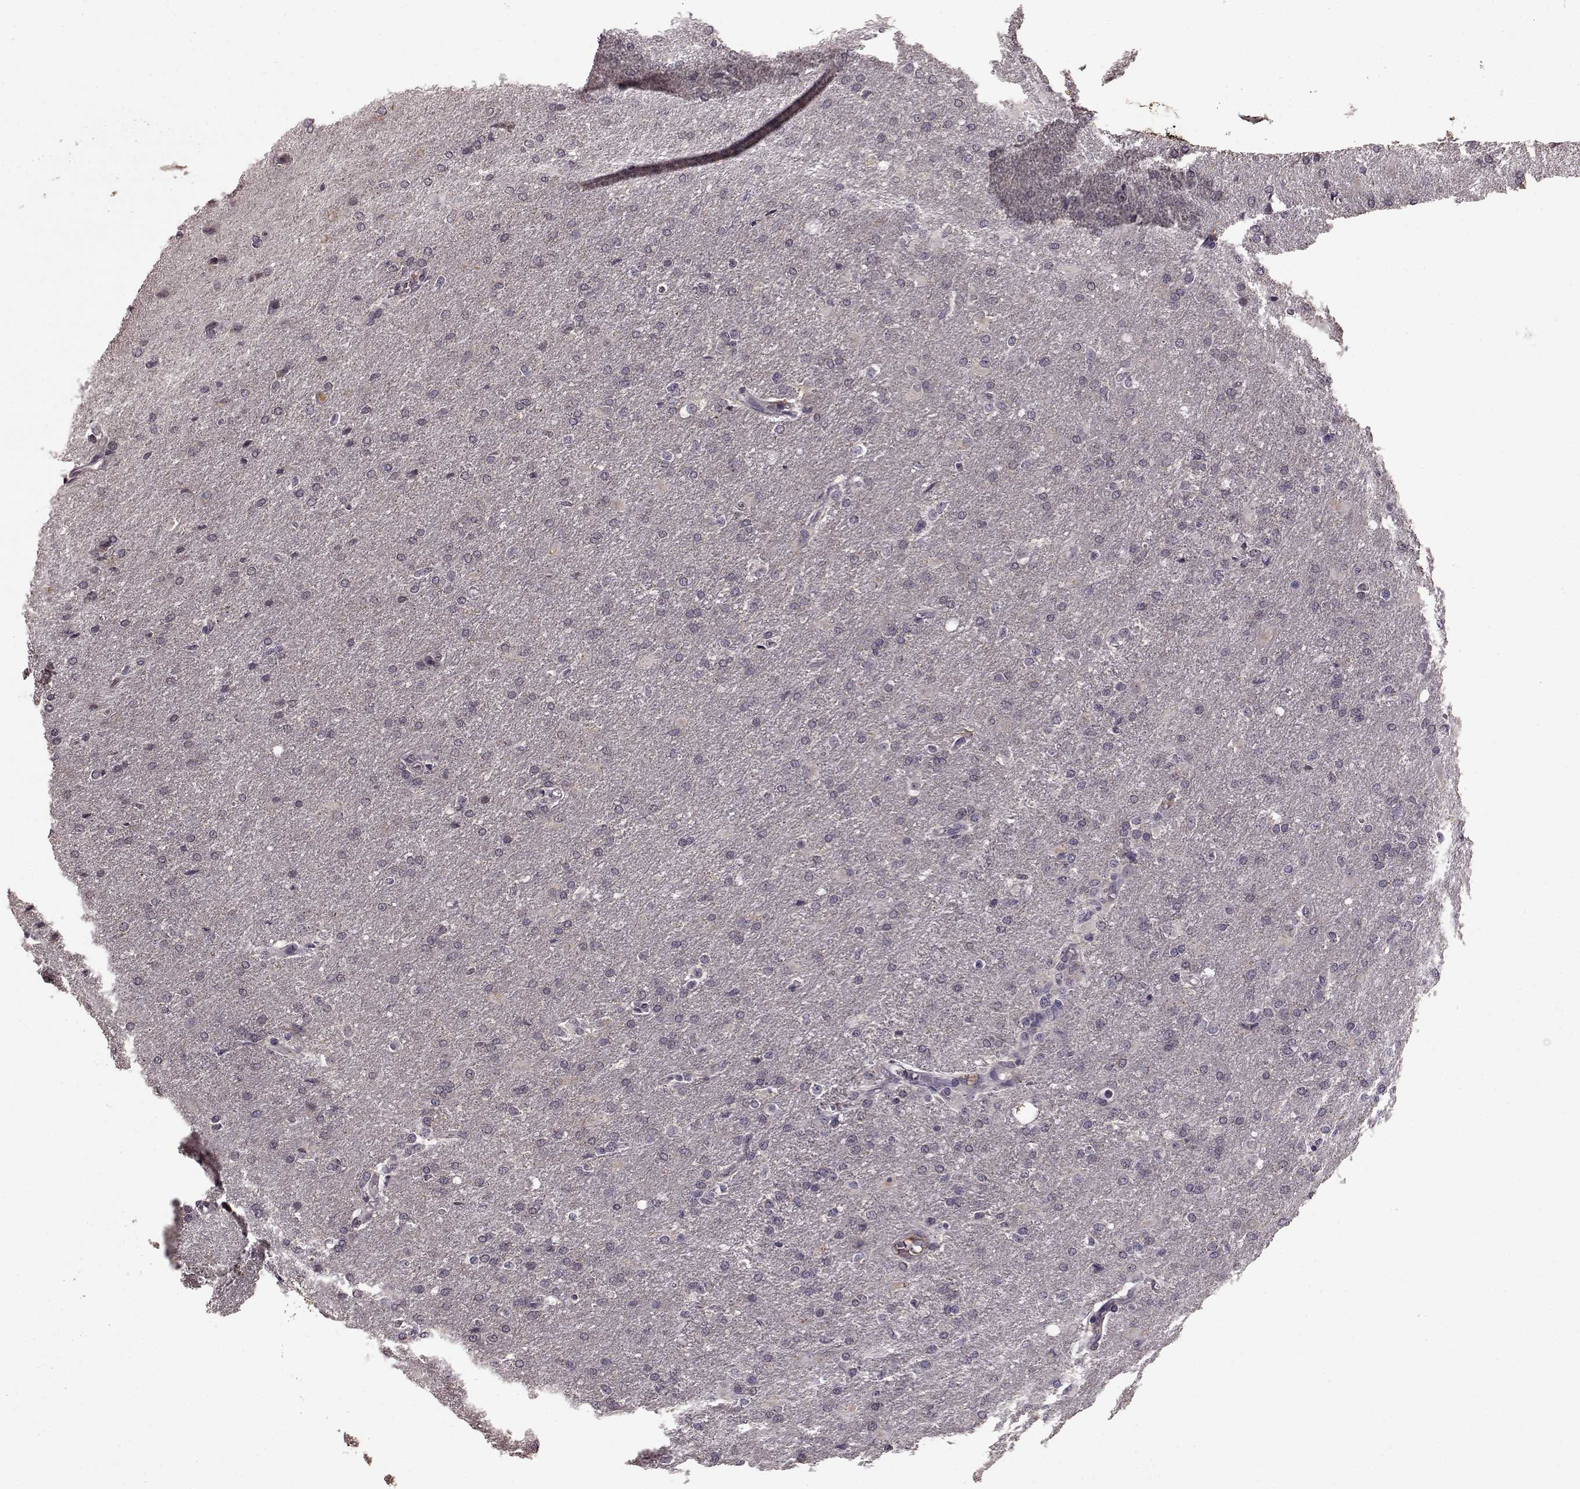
{"staining": {"intensity": "negative", "quantity": "none", "location": "none"}, "tissue": "glioma", "cell_type": "Tumor cells", "image_type": "cancer", "snomed": [{"axis": "morphology", "description": "Glioma, malignant, High grade"}, {"axis": "topography", "description": "Cerebral cortex"}], "caption": "This is an immunohistochemistry (IHC) image of malignant high-grade glioma. There is no expression in tumor cells.", "gene": "NRL", "patient": {"sex": "male", "age": 79}}